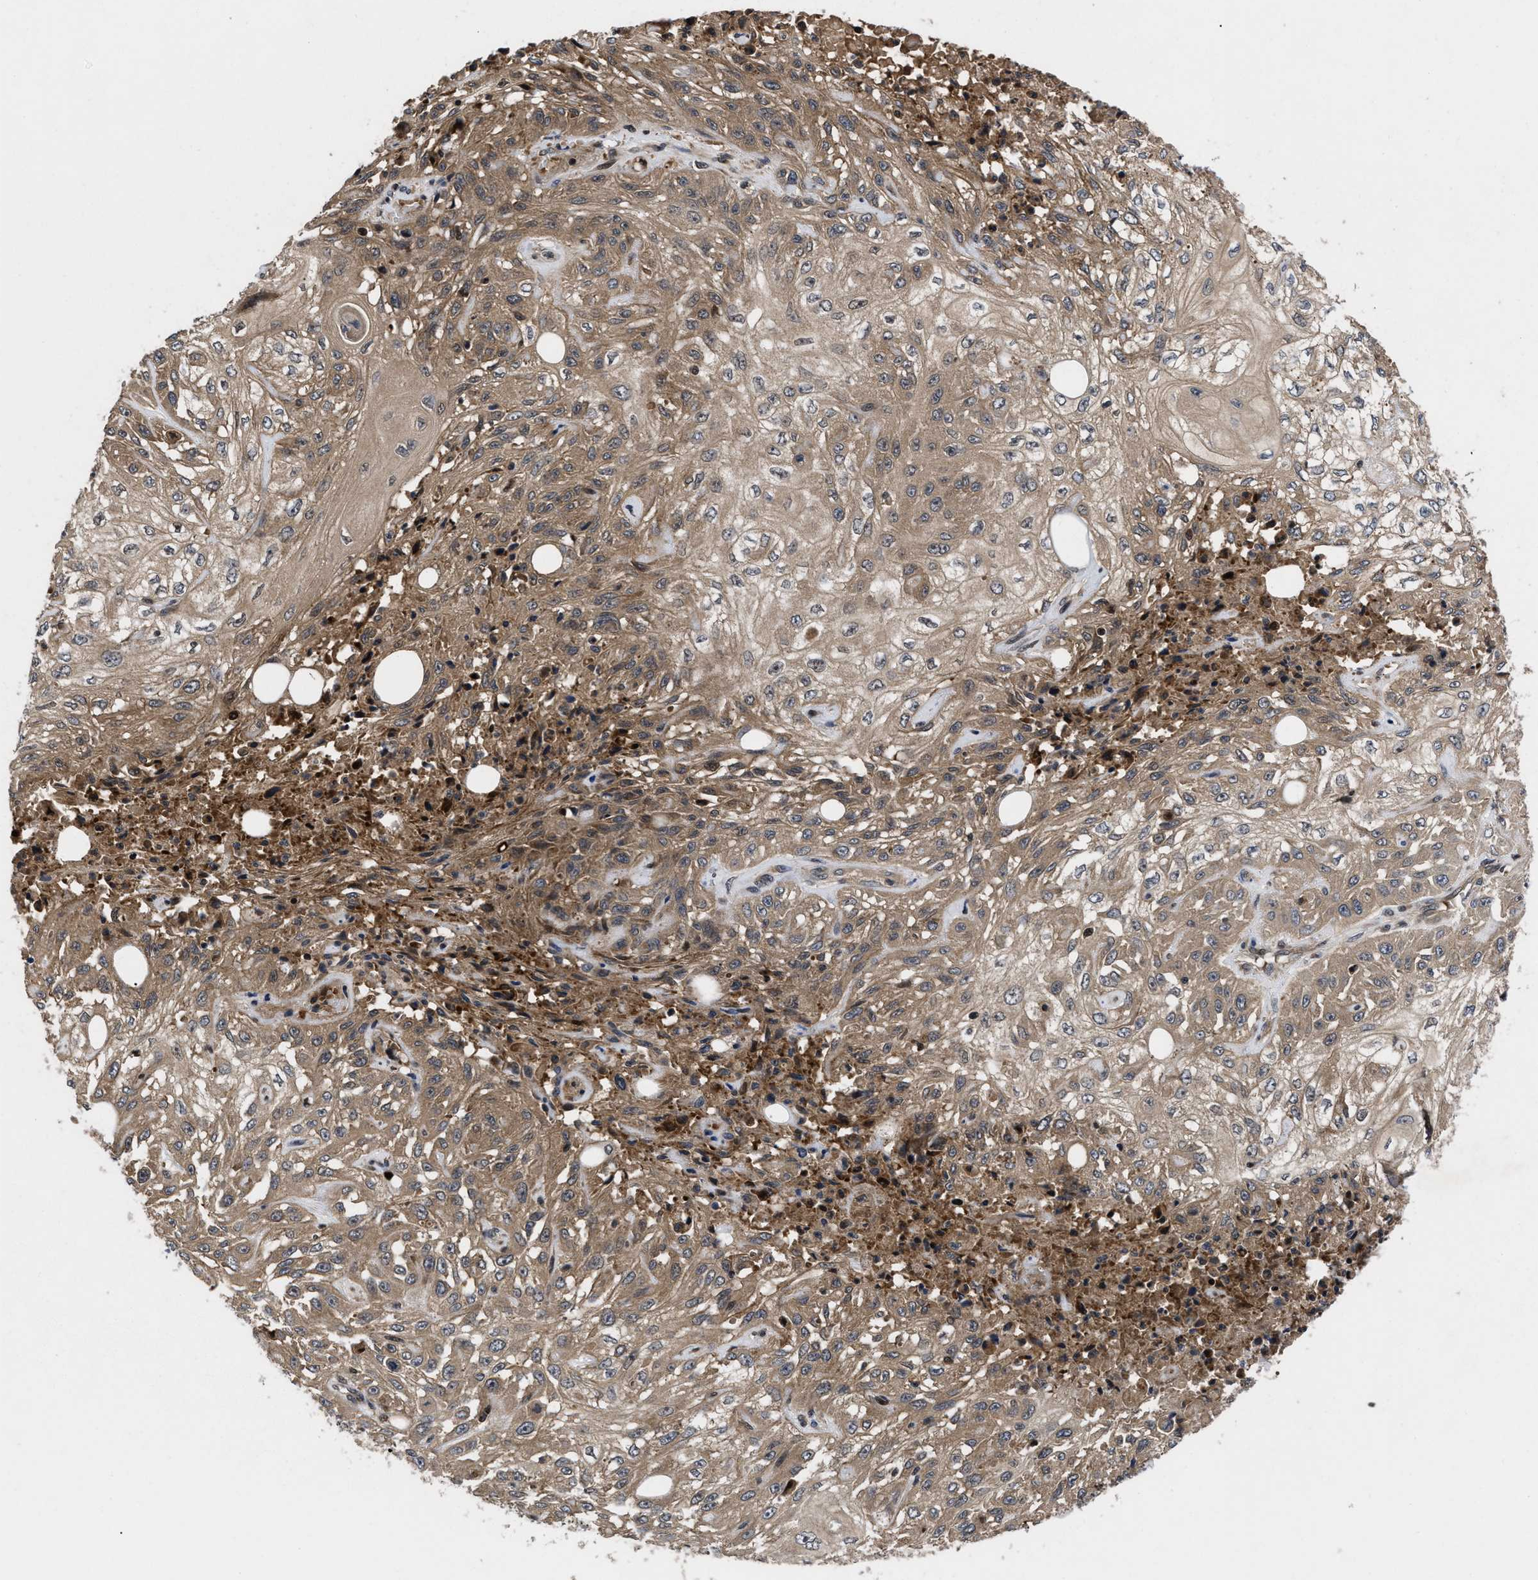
{"staining": {"intensity": "moderate", "quantity": ">75%", "location": "cytoplasmic/membranous"}, "tissue": "skin cancer", "cell_type": "Tumor cells", "image_type": "cancer", "snomed": [{"axis": "morphology", "description": "Squamous cell carcinoma, NOS"}, {"axis": "morphology", "description": "Squamous cell carcinoma, metastatic, NOS"}, {"axis": "topography", "description": "Skin"}, {"axis": "topography", "description": "Lymph node"}], "caption": "Metastatic squamous cell carcinoma (skin) stained with DAB (3,3'-diaminobenzidine) immunohistochemistry displays medium levels of moderate cytoplasmic/membranous expression in approximately >75% of tumor cells.", "gene": "FAM200A", "patient": {"sex": "male", "age": 75}}